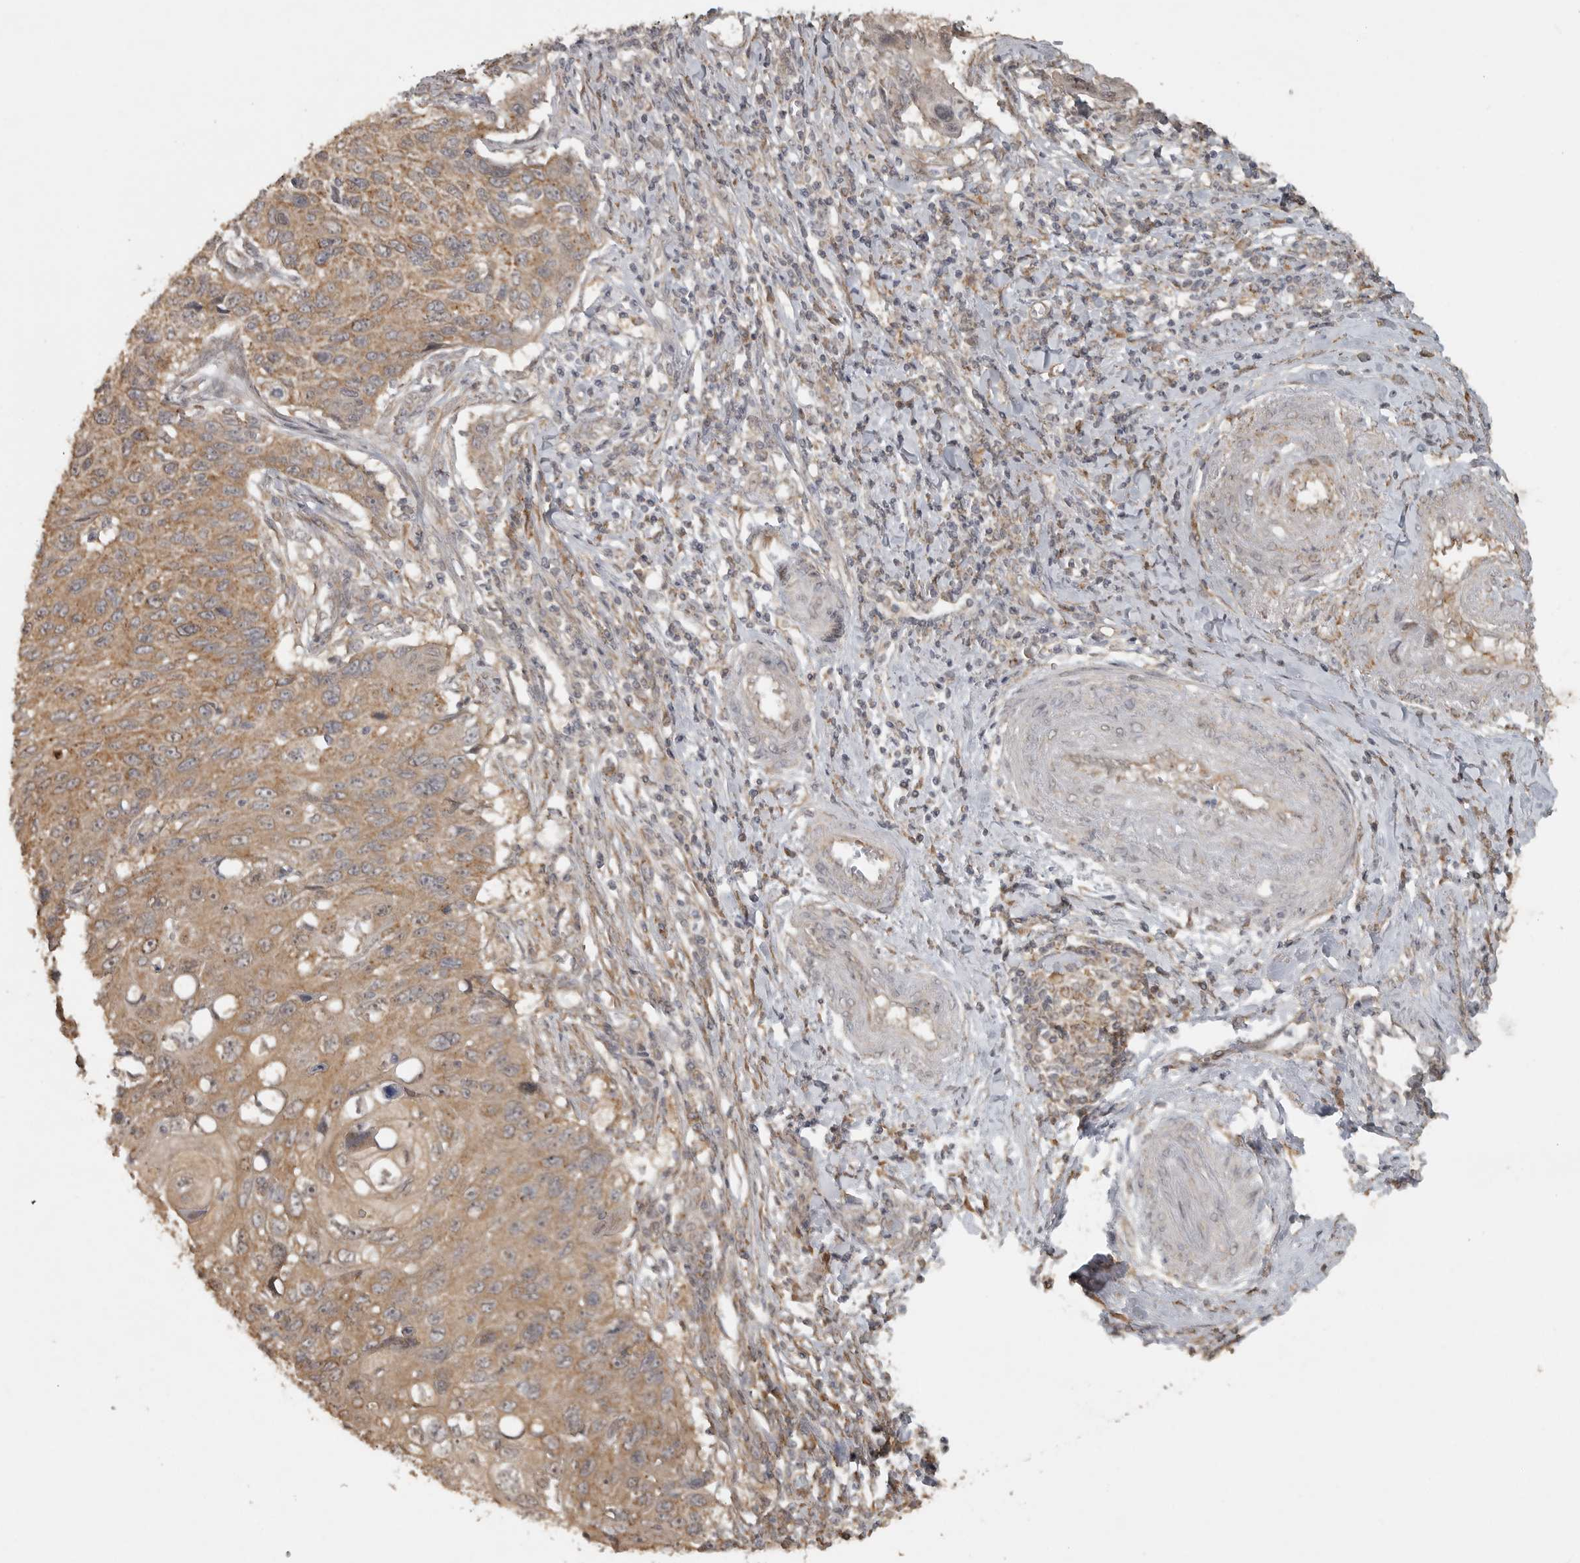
{"staining": {"intensity": "moderate", "quantity": ">75%", "location": "cytoplasmic/membranous"}, "tissue": "cervical cancer", "cell_type": "Tumor cells", "image_type": "cancer", "snomed": [{"axis": "morphology", "description": "Squamous cell carcinoma, NOS"}, {"axis": "topography", "description": "Cervix"}], "caption": "Protein analysis of cervical squamous cell carcinoma tissue reveals moderate cytoplasmic/membranous positivity in approximately >75% of tumor cells. The staining was performed using DAB (3,3'-diaminobenzidine), with brown indicating positive protein expression. Nuclei are stained blue with hematoxylin.", "gene": "LLGL1", "patient": {"sex": "female", "age": 70}}